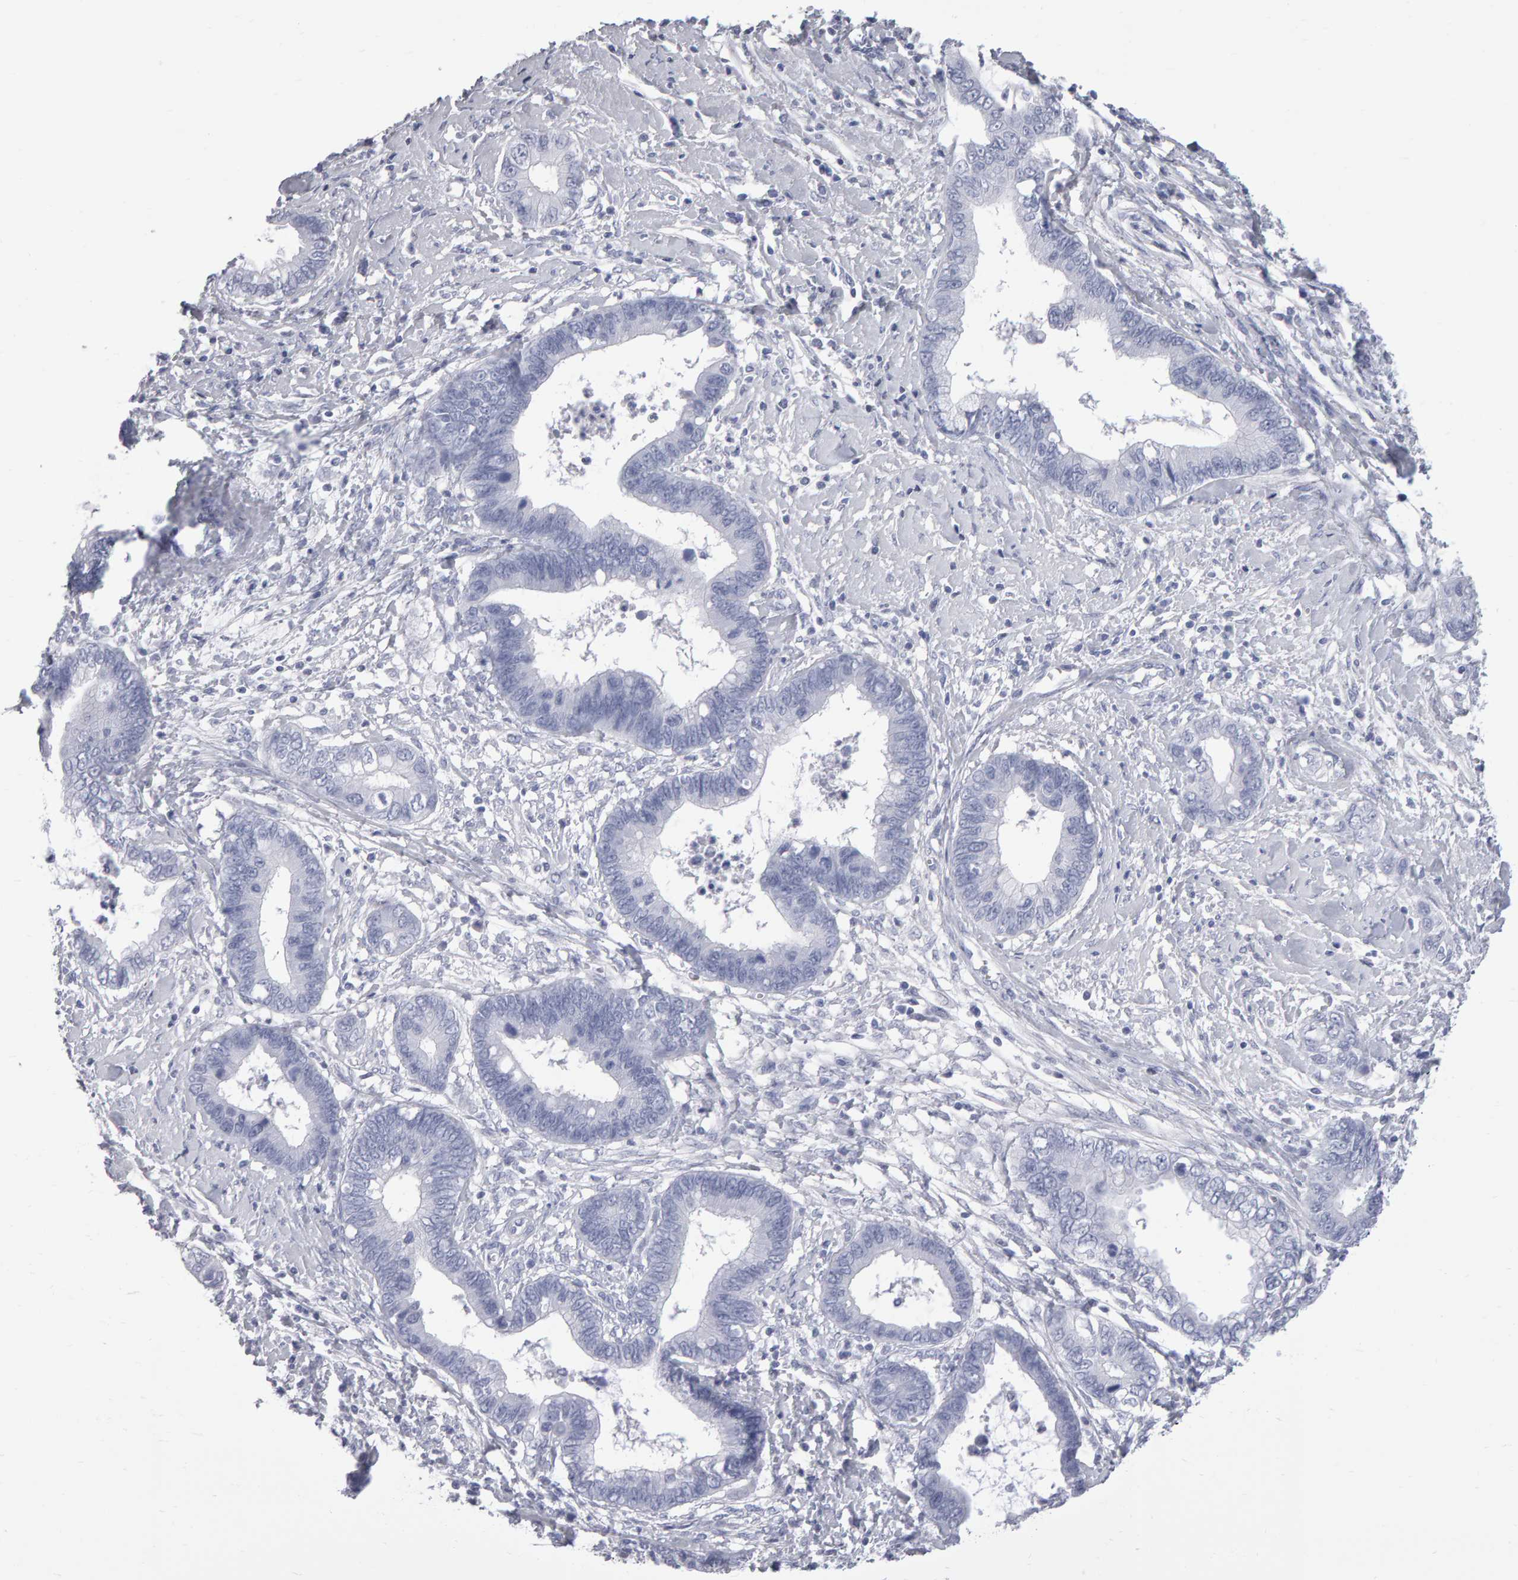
{"staining": {"intensity": "negative", "quantity": "none", "location": "none"}, "tissue": "cervical cancer", "cell_type": "Tumor cells", "image_type": "cancer", "snomed": [{"axis": "morphology", "description": "Adenocarcinoma, NOS"}, {"axis": "topography", "description": "Cervix"}], "caption": "The image shows no staining of tumor cells in cervical cancer (adenocarcinoma).", "gene": "NCDN", "patient": {"sex": "female", "age": 44}}